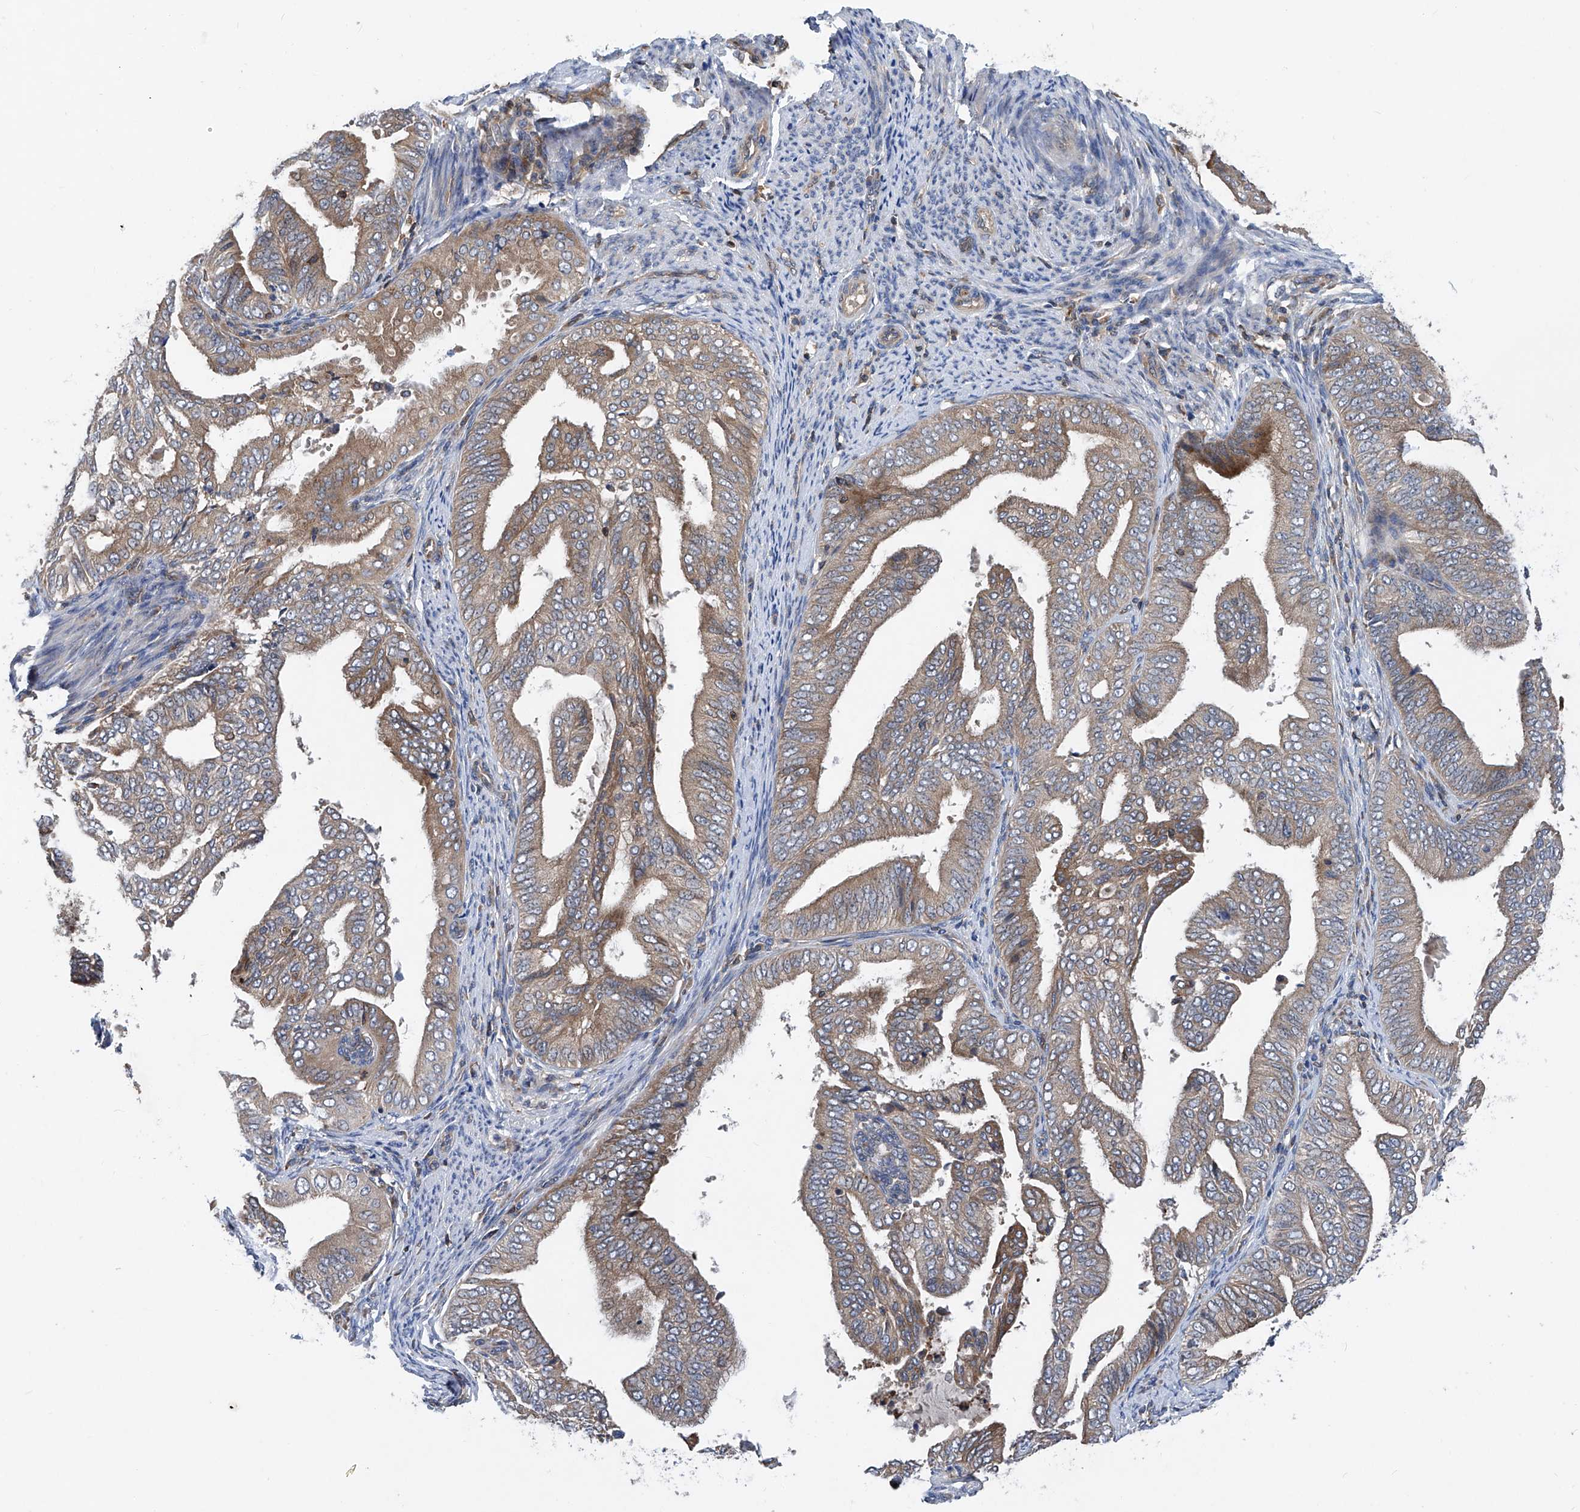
{"staining": {"intensity": "moderate", "quantity": "25%-75%", "location": "cytoplasmic/membranous"}, "tissue": "endometrial cancer", "cell_type": "Tumor cells", "image_type": "cancer", "snomed": [{"axis": "morphology", "description": "Adenocarcinoma, NOS"}, {"axis": "topography", "description": "Endometrium"}], "caption": "Immunohistochemical staining of human endometrial cancer (adenocarcinoma) shows moderate cytoplasmic/membranous protein staining in approximately 25%-75% of tumor cells. (DAB (3,3'-diaminobenzidine) IHC with brightfield microscopy, high magnification).", "gene": "TRIM38", "patient": {"sex": "female", "age": 58}}